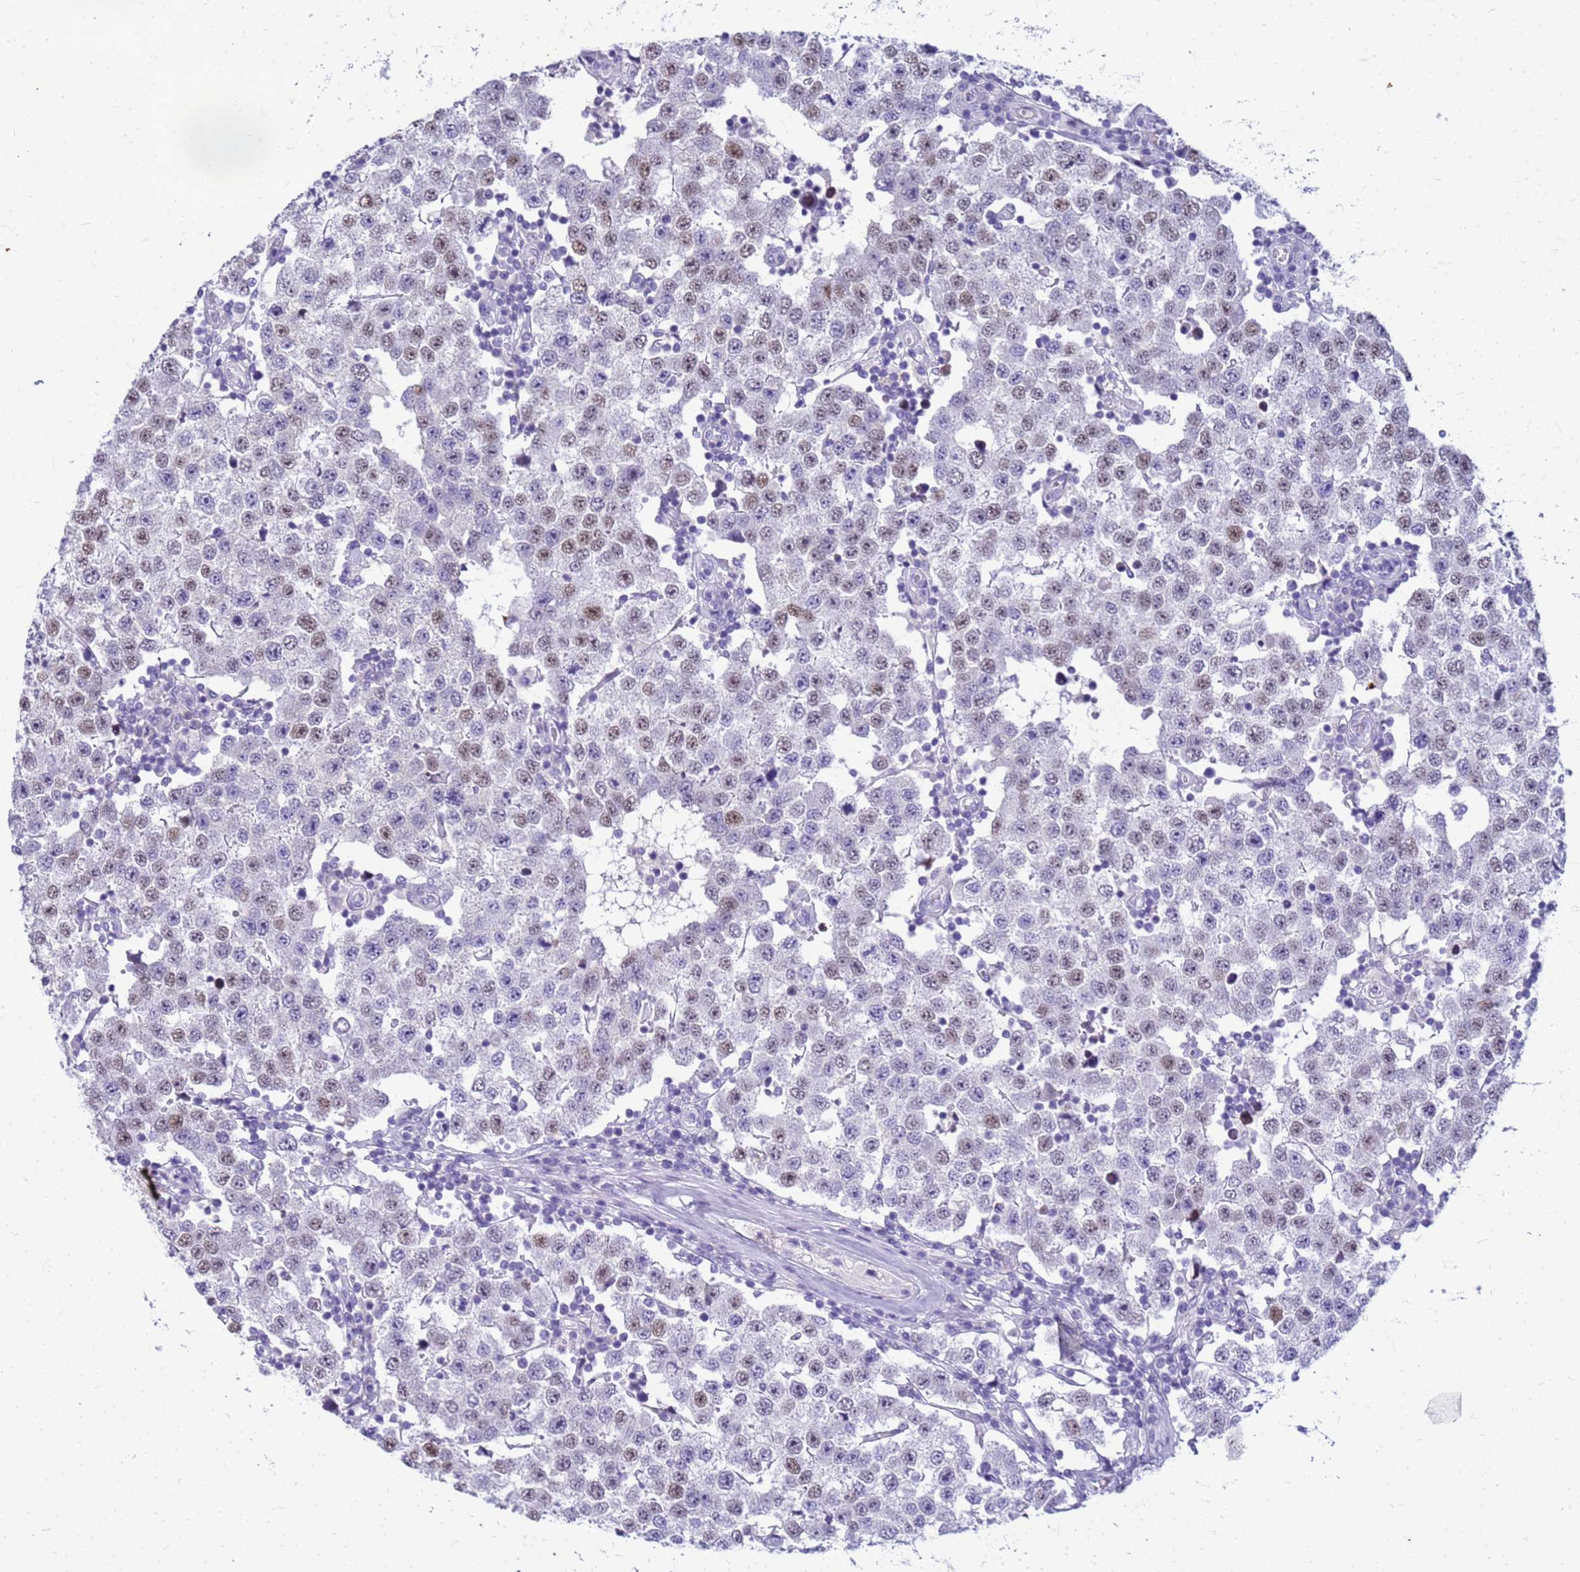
{"staining": {"intensity": "weak", "quantity": "<25%", "location": "nuclear"}, "tissue": "testis cancer", "cell_type": "Tumor cells", "image_type": "cancer", "snomed": [{"axis": "morphology", "description": "Seminoma, NOS"}, {"axis": "topography", "description": "Testis"}], "caption": "Tumor cells are negative for brown protein staining in testis cancer (seminoma).", "gene": "CFAP100", "patient": {"sex": "male", "age": 34}}